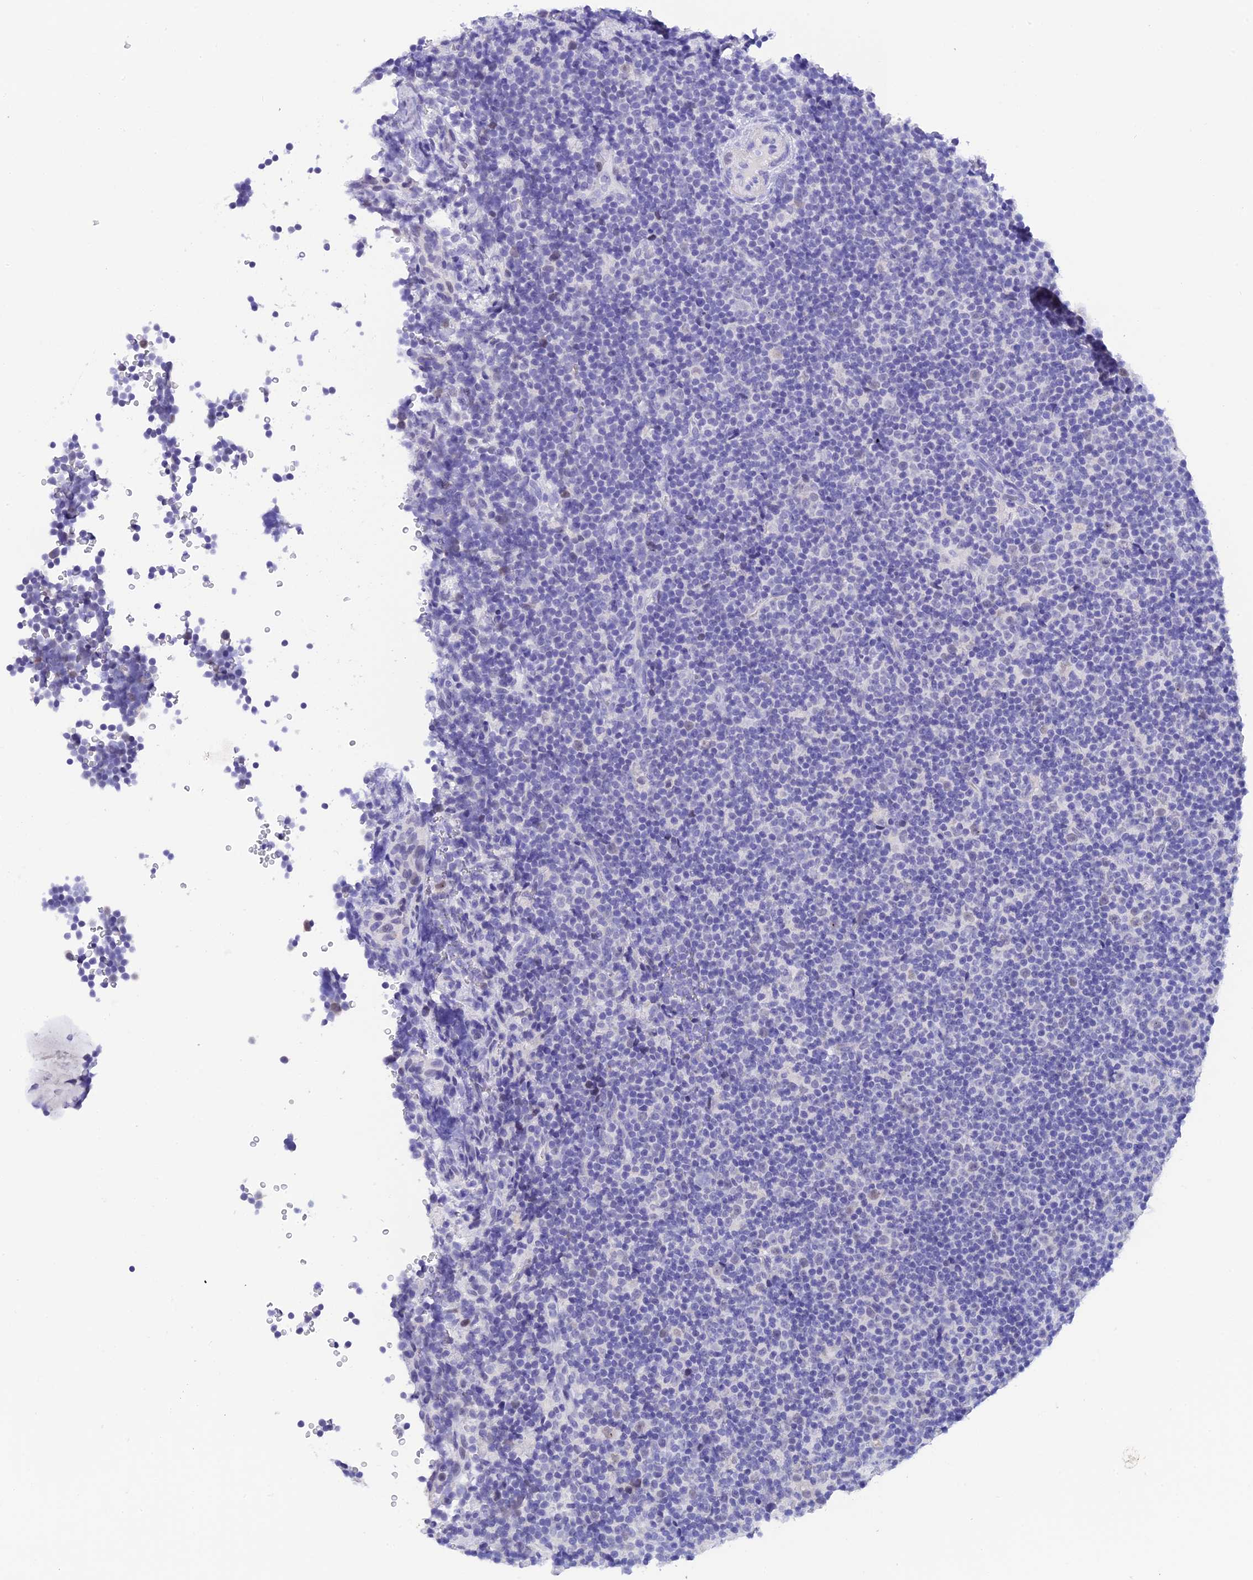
{"staining": {"intensity": "negative", "quantity": "none", "location": "none"}, "tissue": "lymphoma", "cell_type": "Tumor cells", "image_type": "cancer", "snomed": [{"axis": "morphology", "description": "Malignant lymphoma, non-Hodgkin's type, Low grade"}, {"axis": "topography", "description": "Lymph node"}], "caption": "IHC image of neoplastic tissue: human malignant lymphoma, non-Hodgkin's type (low-grade) stained with DAB (3,3'-diaminobenzidine) displays no significant protein staining in tumor cells.", "gene": "KDELR3", "patient": {"sex": "female", "age": 67}}